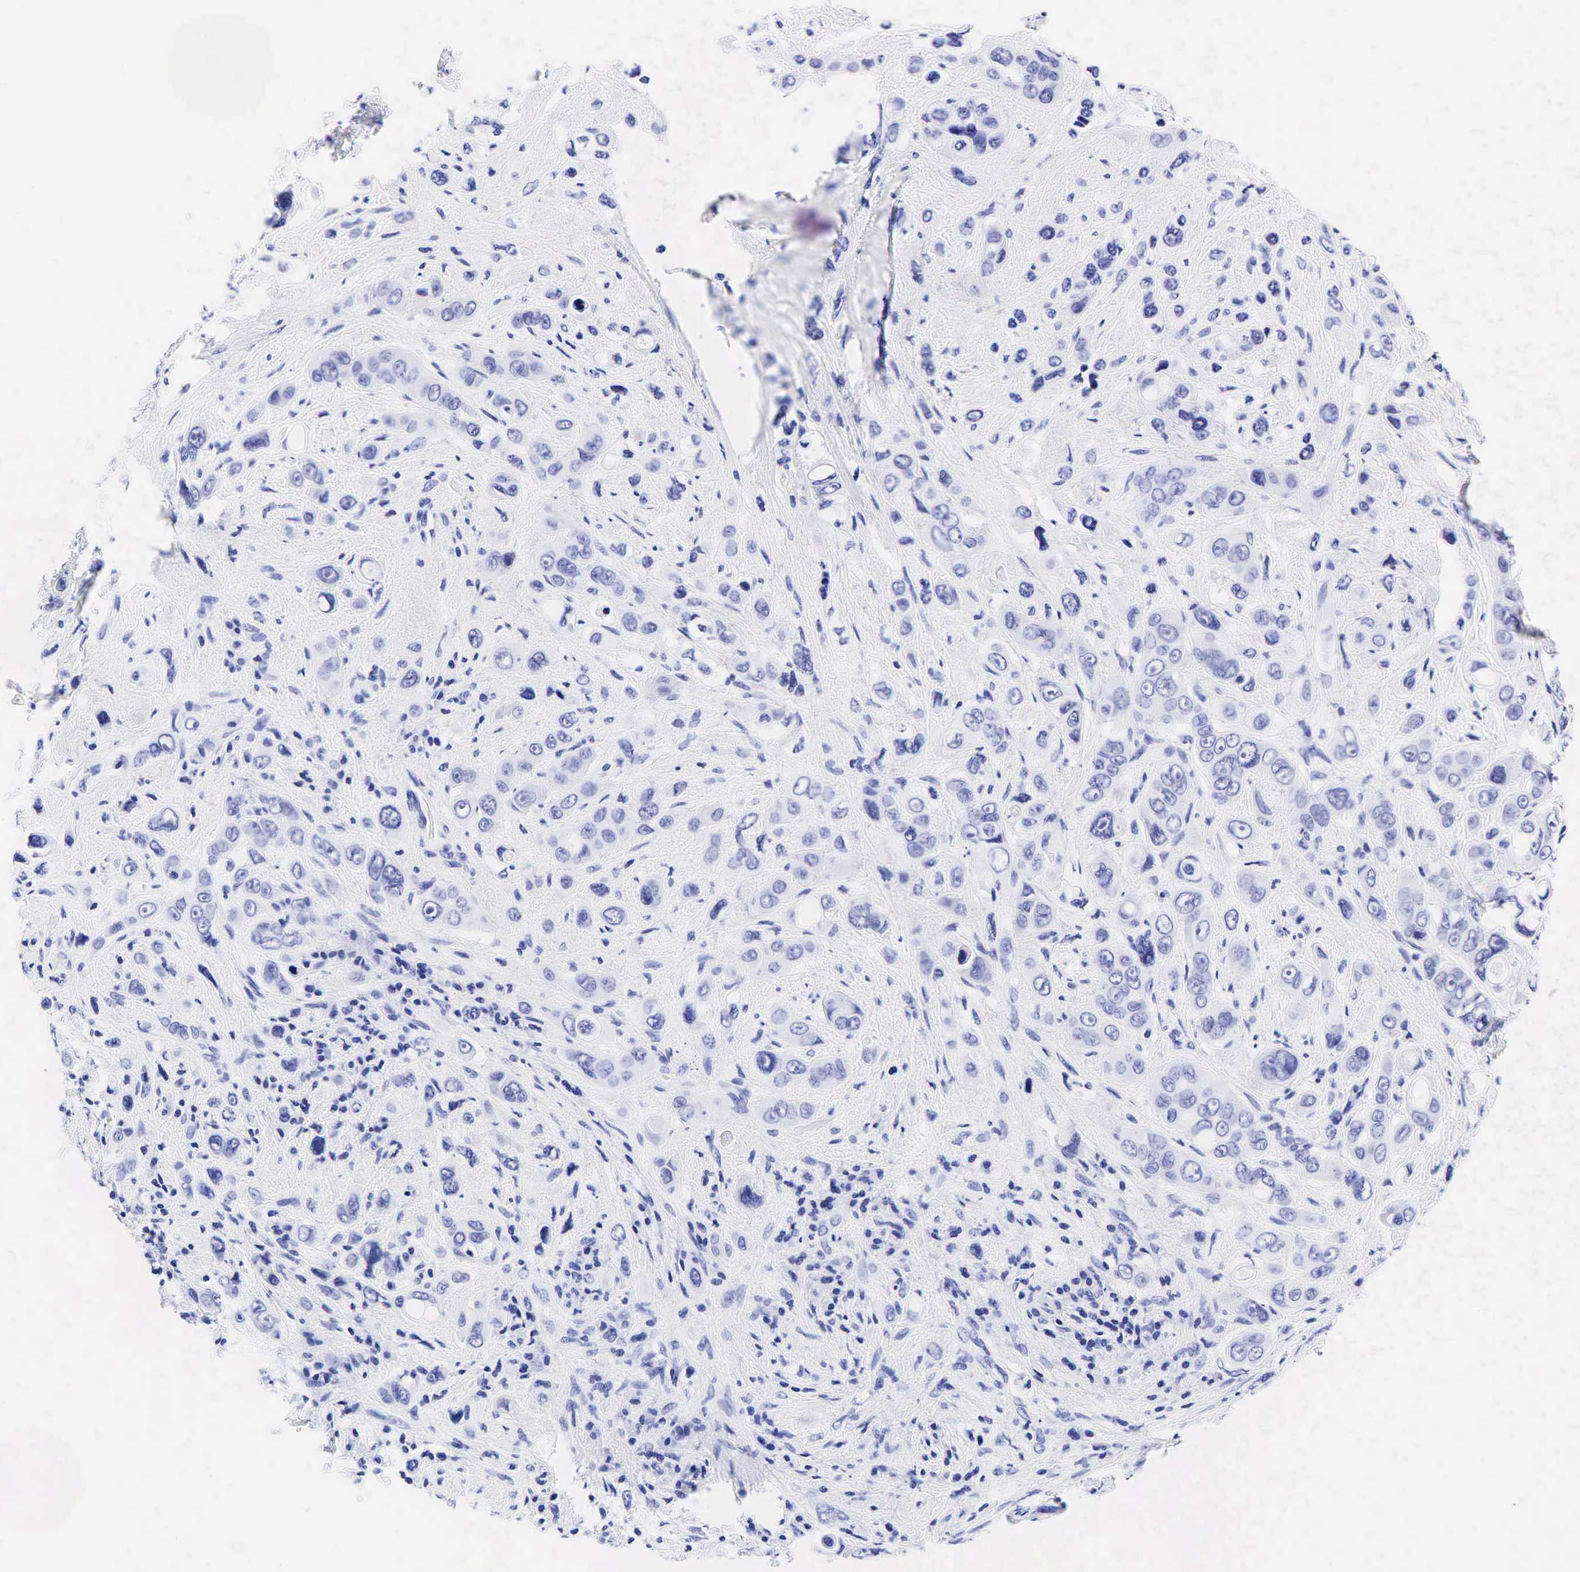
{"staining": {"intensity": "negative", "quantity": "none", "location": "none"}, "tissue": "liver cancer", "cell_type": "Tumor cells", "image_type": "cancer", "snomed": [{"axis": "morphology", "description": "Cholangiocarcinoma"}, {"axis": "topography", "description": "Liver"}], "caption": "Human liver cancer (cholangiocarcinoma) stained for a protein using immunohistochemistry (IHC) reveals no staining in tumor cells.", "gene": "ESR1", "patient": {"sex": "female", "age": 79}}